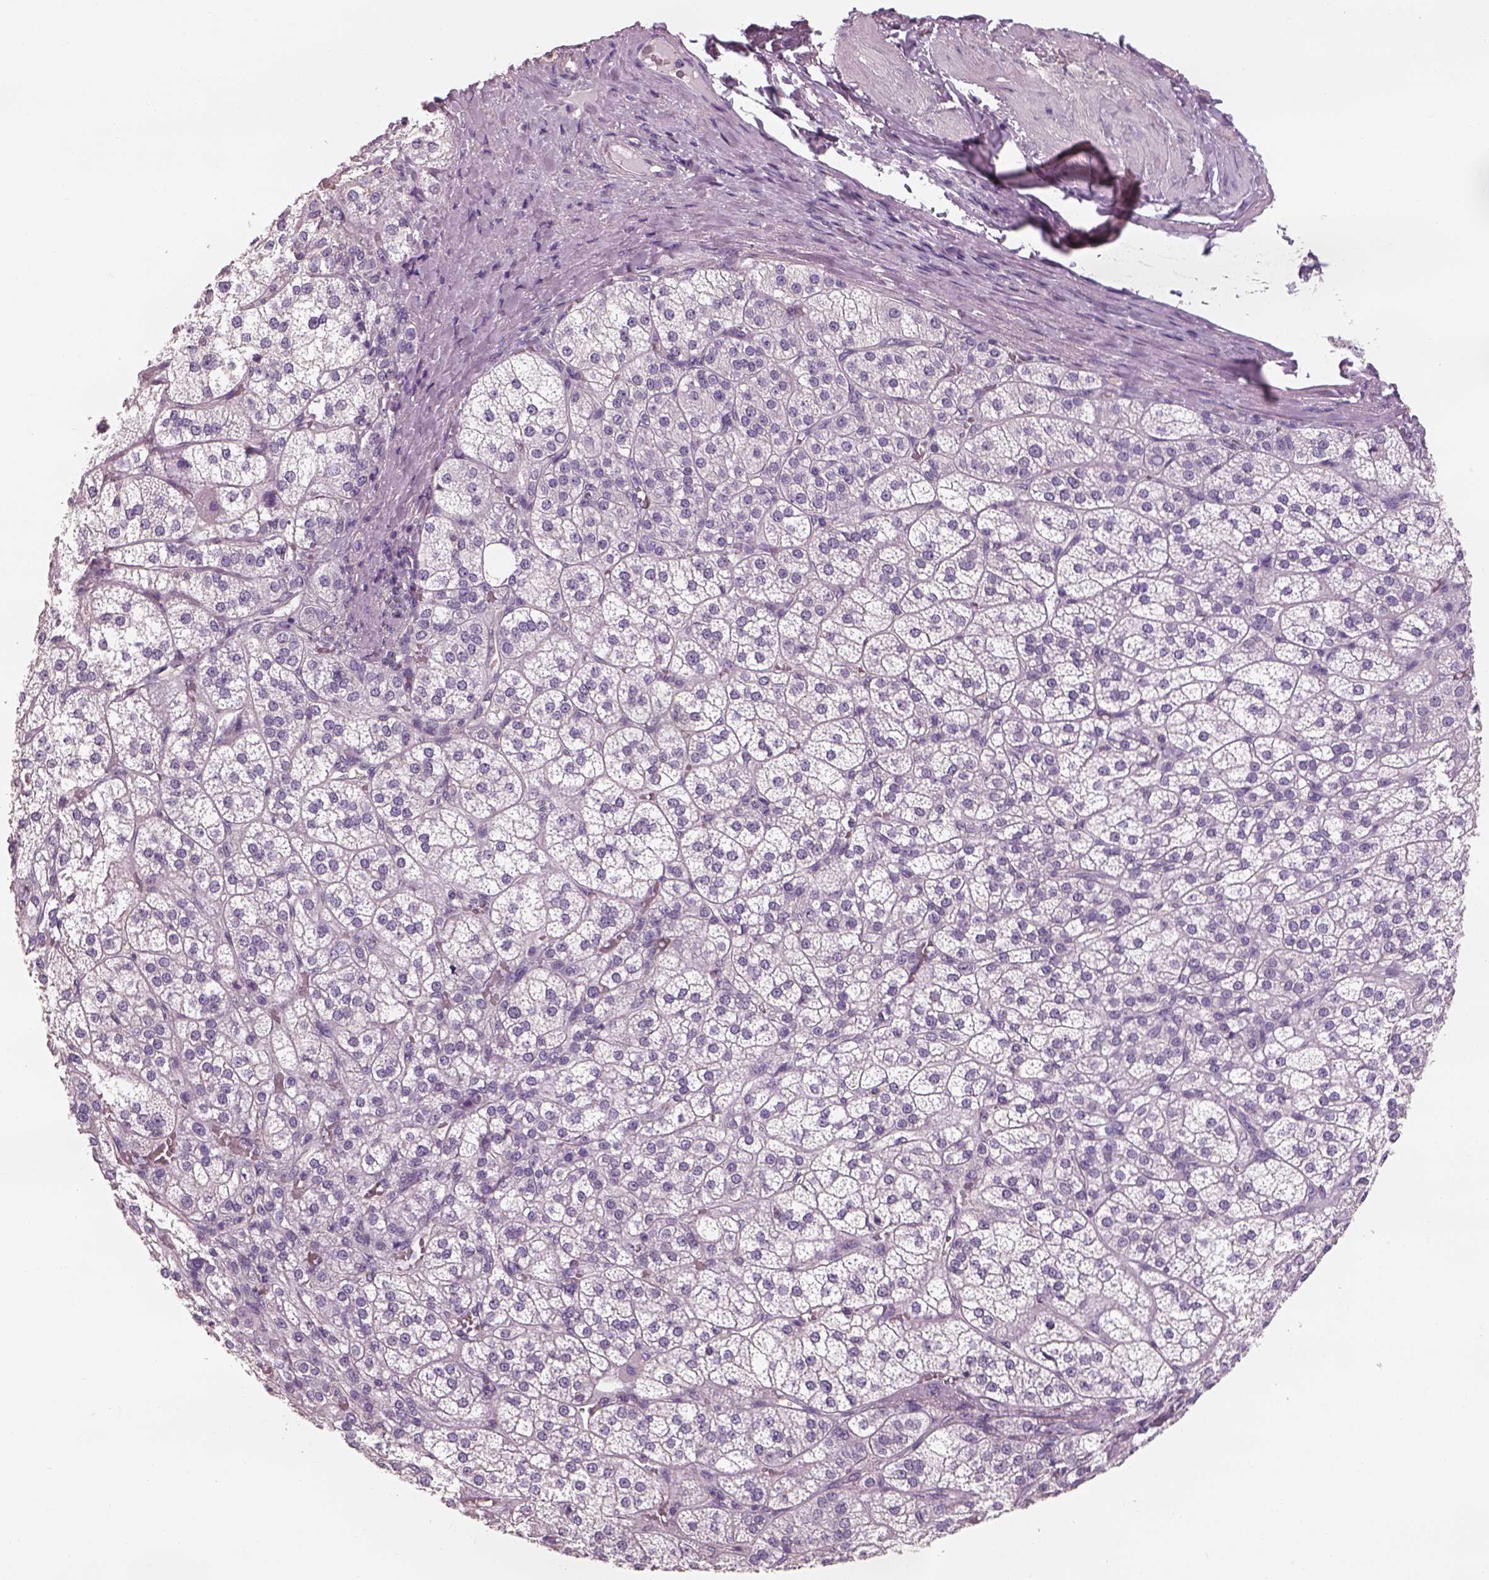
{"staining": {"intensity": "negative", "quantity": "none", "location": "none"}, "tissue": "adrenal gland", "cell_type": "Glandular cells", "image_type": "normal", "snomed": [{"axis": "morphology", "description": "Normal tissue, NOS"}, {"axis": "topography", "description": "Adrenal gland"}], "caption": "Immunohistochemistry of normal human adrenal gland exhibits no positivity in glandular cells. (DAB immunohistochemistry, high magnification).", "gene": "OTUD6A", "patient": {"sex": "female", "age": 60}}